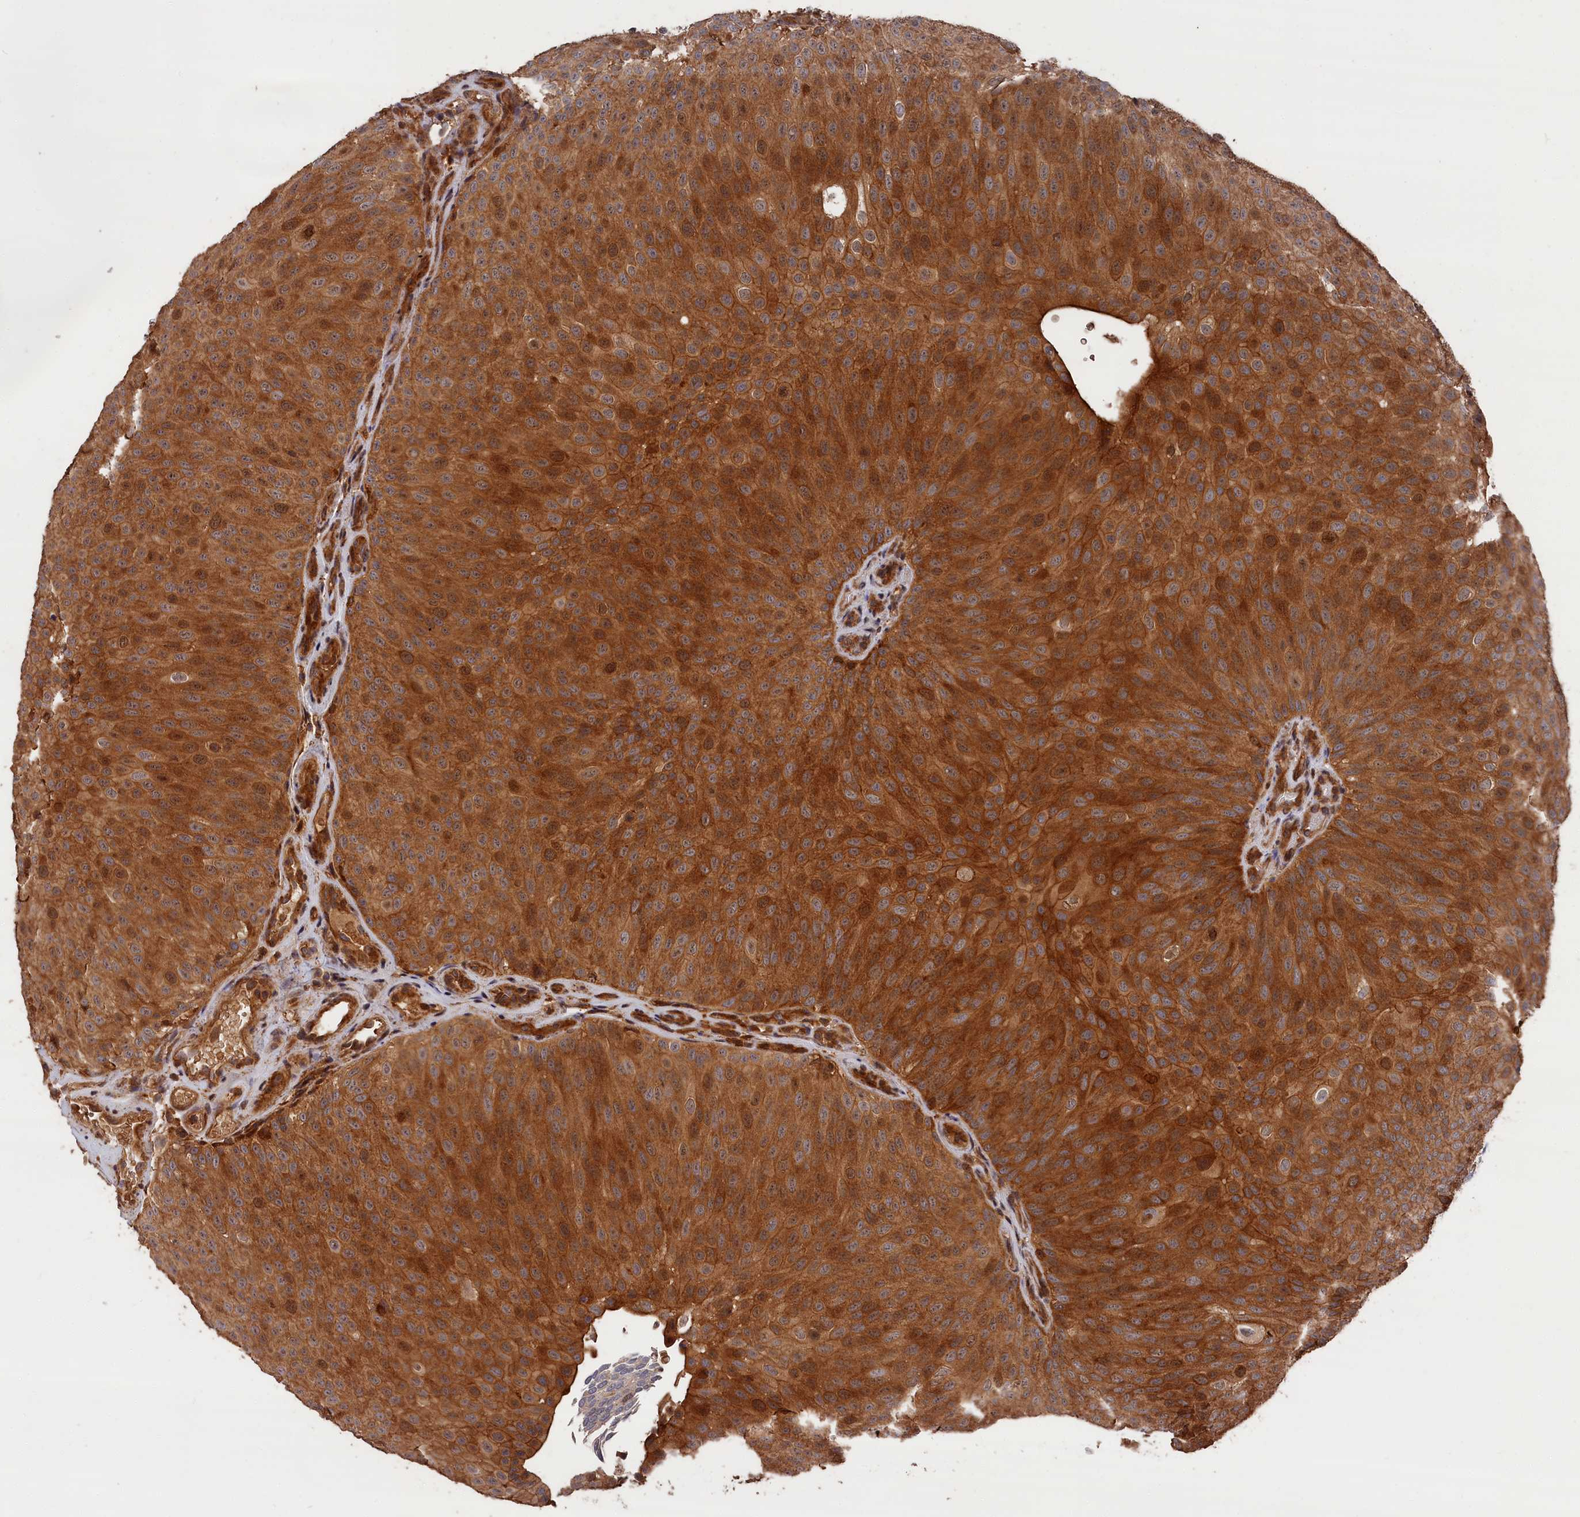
{"staining": {"intensity": "strong", "quantity": ">75%", "location": "cytoplasmic/membranous"}, "tissue": "urothelial cancer", "cell_type": "Tumor cells", "image_type": "cancer", "snomed": [{"axis": "morphology", "description": "Urothelial carcinoma, Low grade"}, {"axis": "topography", "description": "Urinary bladder"}], "caption": "Immunohistochemistry (IHC) of human urothelial cancer reveals high levels of strong cytoplasmic/membranous staining in approximately >75% of tumor cells. (IHC, brightfield microscopy, high magnification).", "gene": "RMI2", "patient": {"sex": "male", "age": 78}}